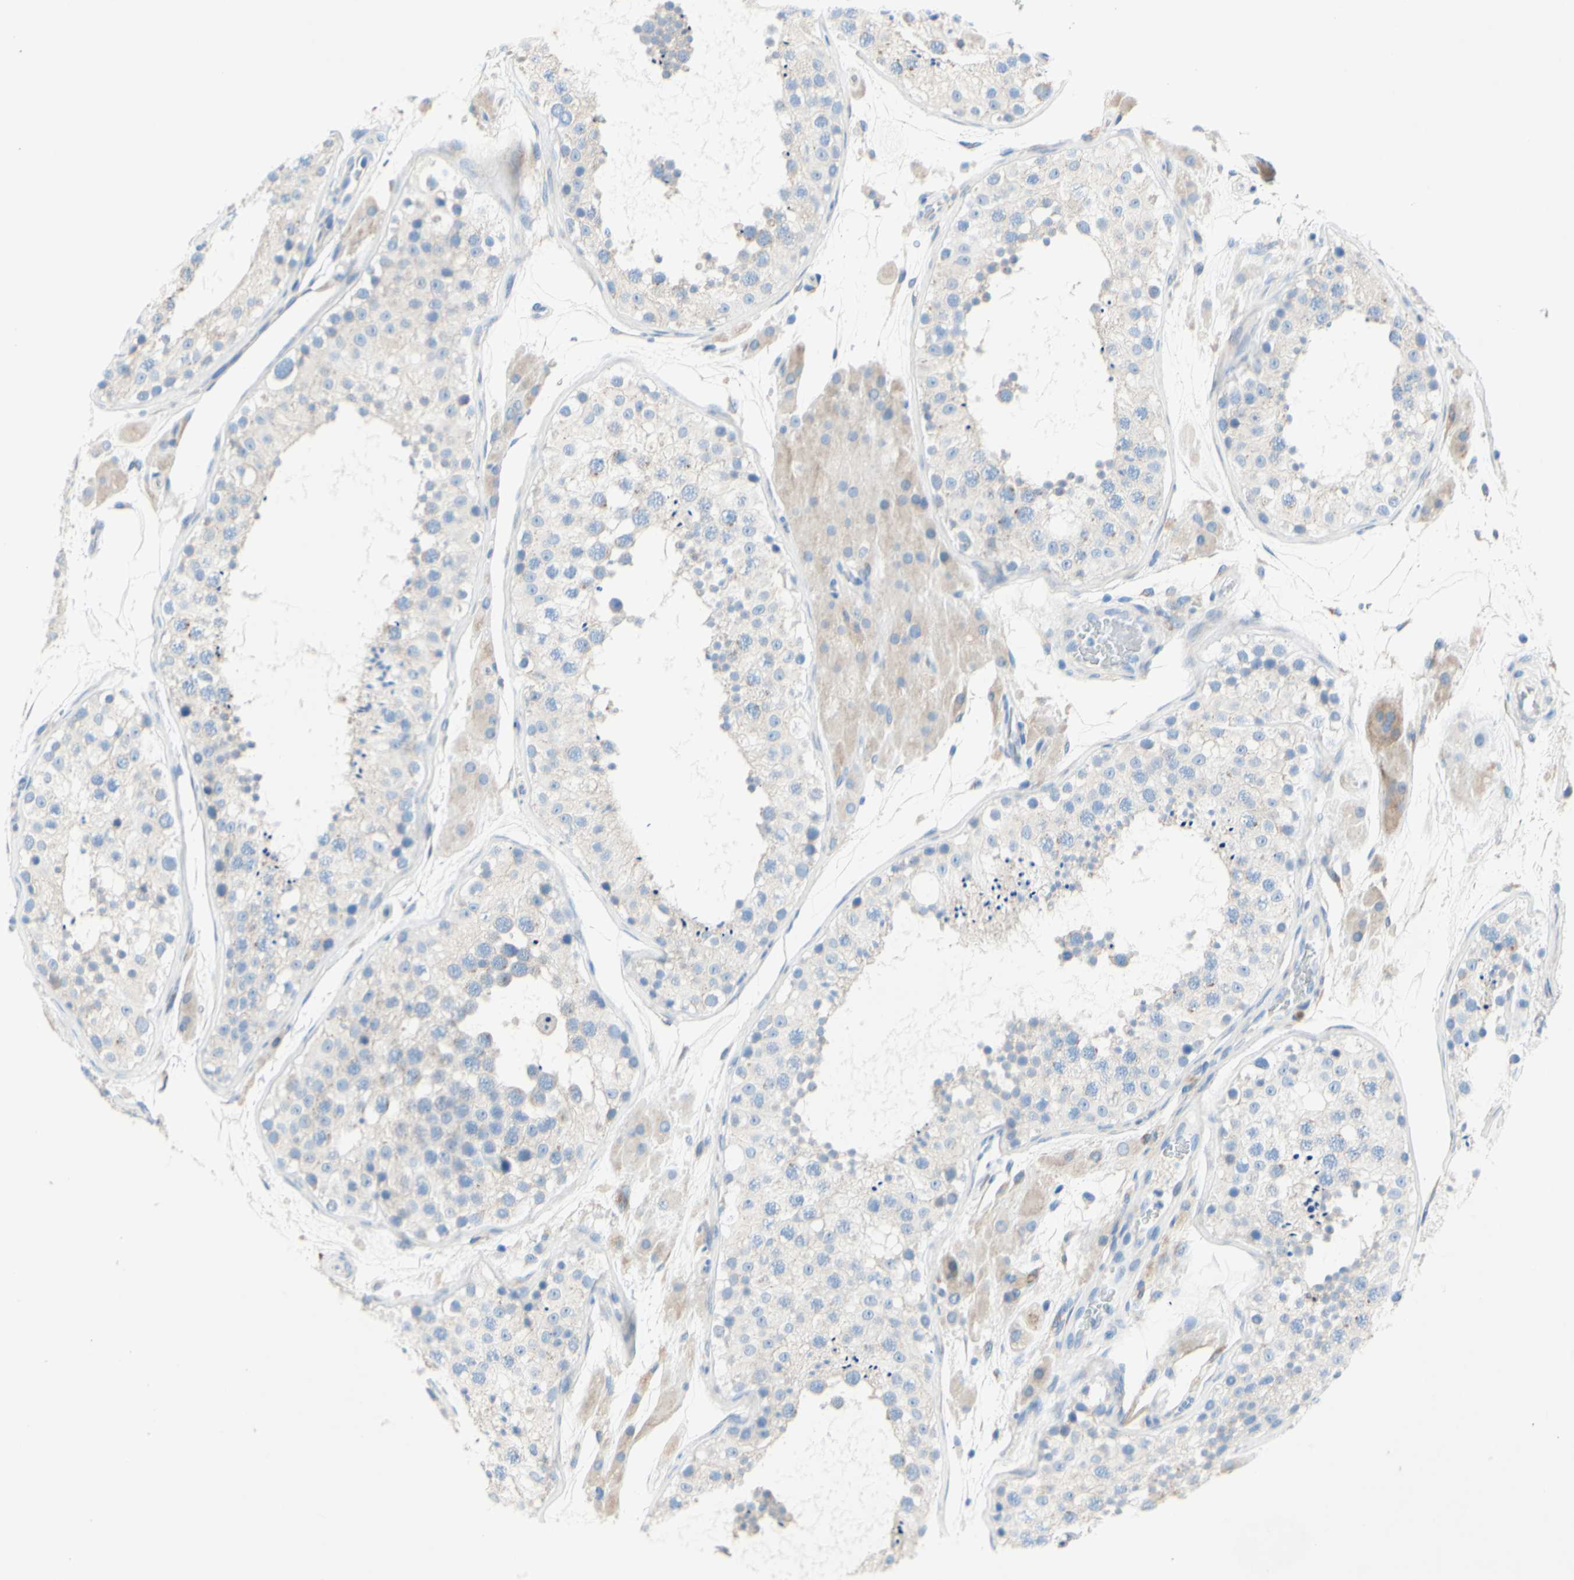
{"staining": {"intensity": "negative", "quantity": "none", "location": "none"}, "tissue": "testis", "cell_type": "Cells in seminiferous ducts", "image_type": "normal", "snomed": [{"axis": "morphology", "description": "Normal tissue, NOS"}, {"axis": "topography", "description": "Testis"}], "caption": "Immunohistochemistry of normal human testis reveals no positivity in cells in seminiferous ducts. (Immunohistochemistry, brightfield microscopy, high magnification).", "gene": "TMIGD2", "patient": {"sex": "male", "age": 26}}